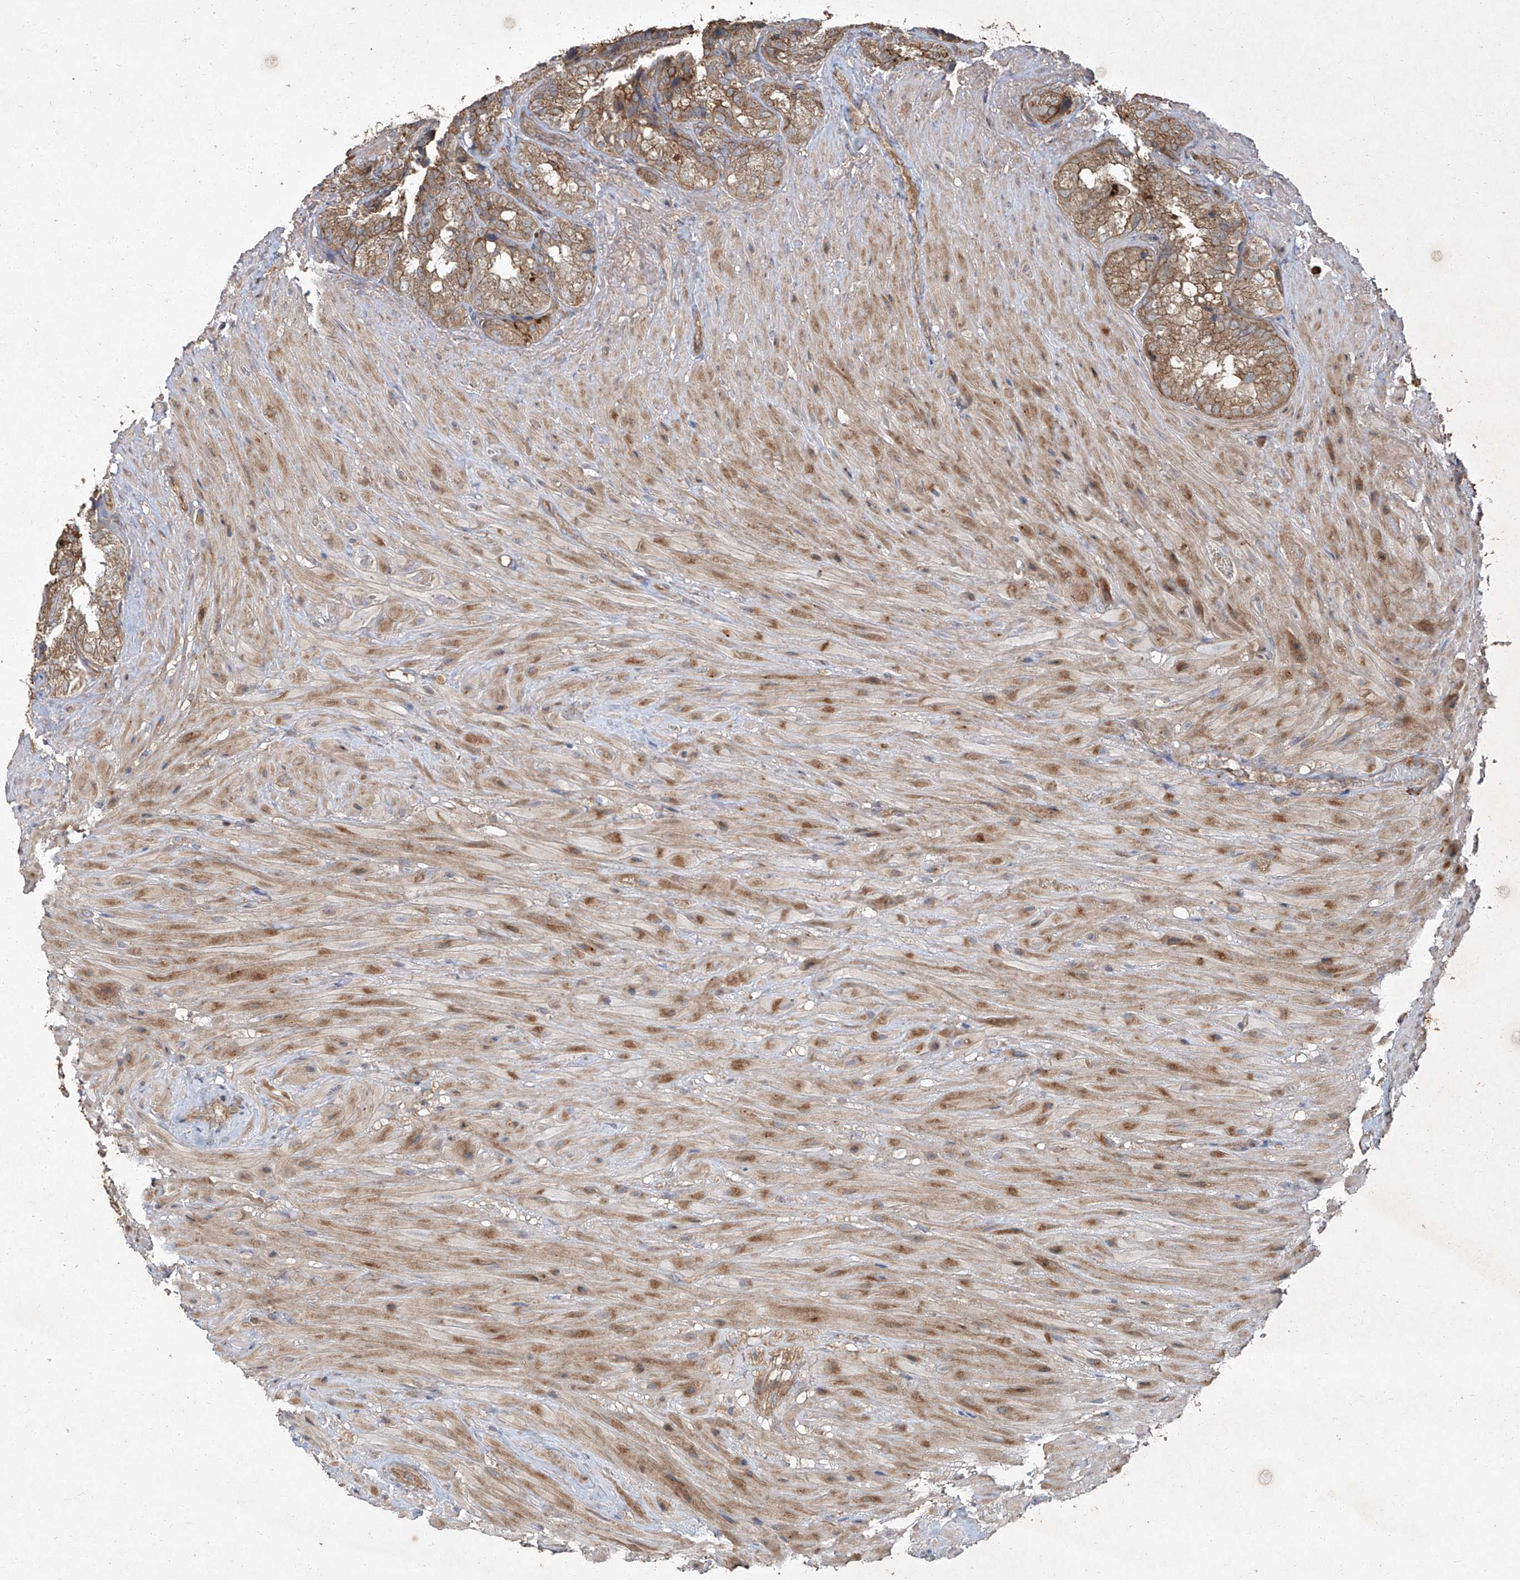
{"staining": {"intensity": "moderate", "quantity": ">75%", "location": "cytoplasmic/membranous"}, "tissue": "seminal vesicle", "cell_type": "Glandular cells", "image_type": "normal", "snomed": [{"axis": "morphology", "description": "Normal tissue, NOS"}, {"axis": "topography", "description": "Seminal veicle"}, {"axis": "topography", "description": "Peripheral nerve tissue"}], "caption": "Brown immunohistochemical staining in normal seminal vesicle displays moderate cytoplasmic/membranous staining in approximately >75% of glandular cells. (DAB IHC, brown staining for protein, blue staining for nuclei).", "gene": "CCN1", "patient": {"sex": "male", "age": 63}}